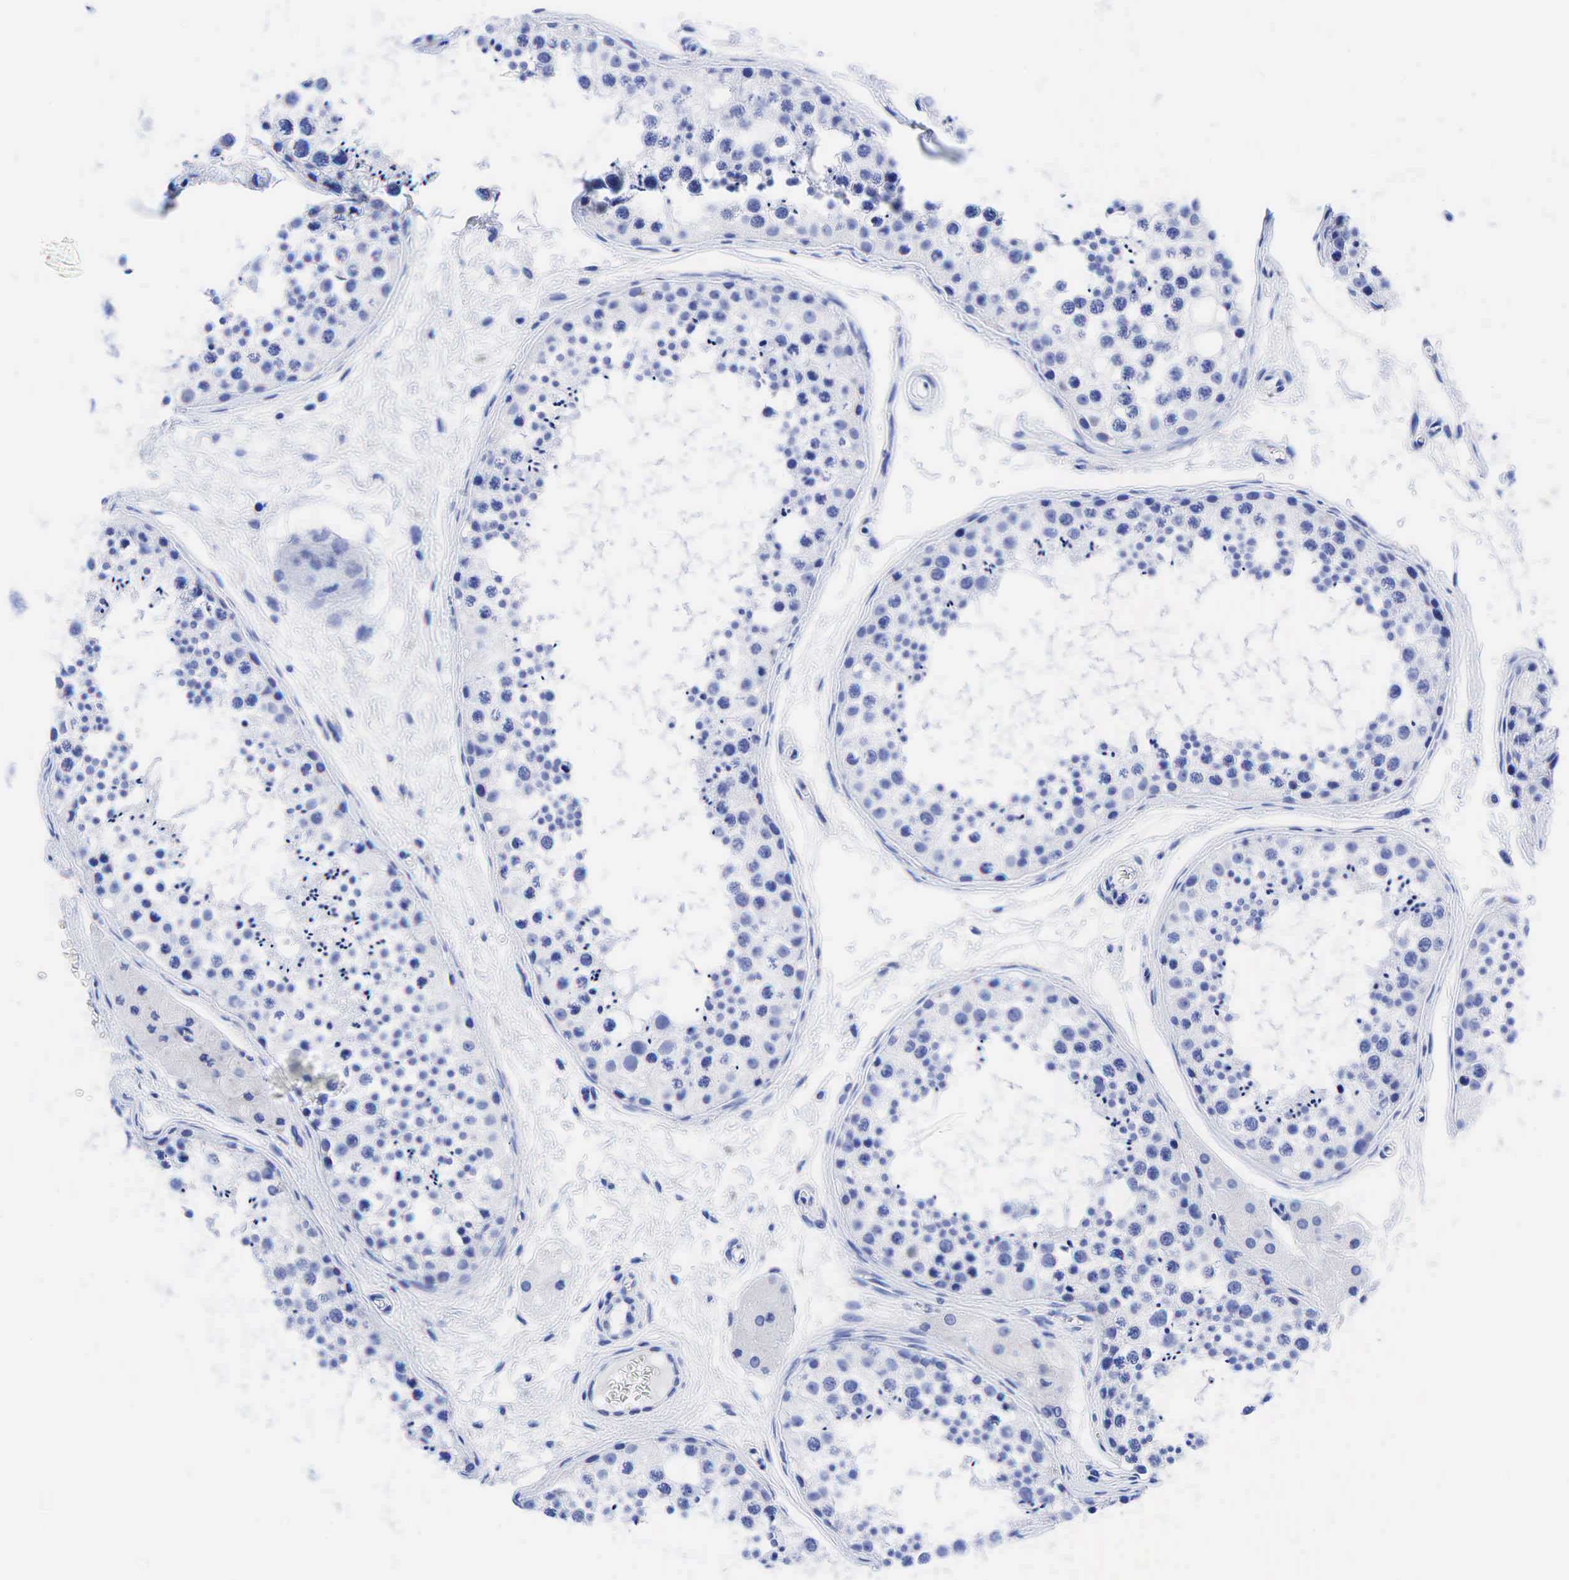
{"staining": {"intensity": "moderate", "quantity": "<25%", "location": "cytoplasmic/membranous"}, "tissue": "testis", "cell_type": "Cells in seminiferous ducts", "image_type": "normal", "snomed": [{"axis": "morphology", "description": "Normal tissue, NOS"}, {"axis": "topography", "description": "Testis"}], "caption": "Benign testis was stained to show a protein in brown. There is low levels of moderate cytoplasmic/membranous expression in about <25% of cells in seminiferous ducts.", "gene": "KRT18", "patient": {"sex": "male", "age": 57}}